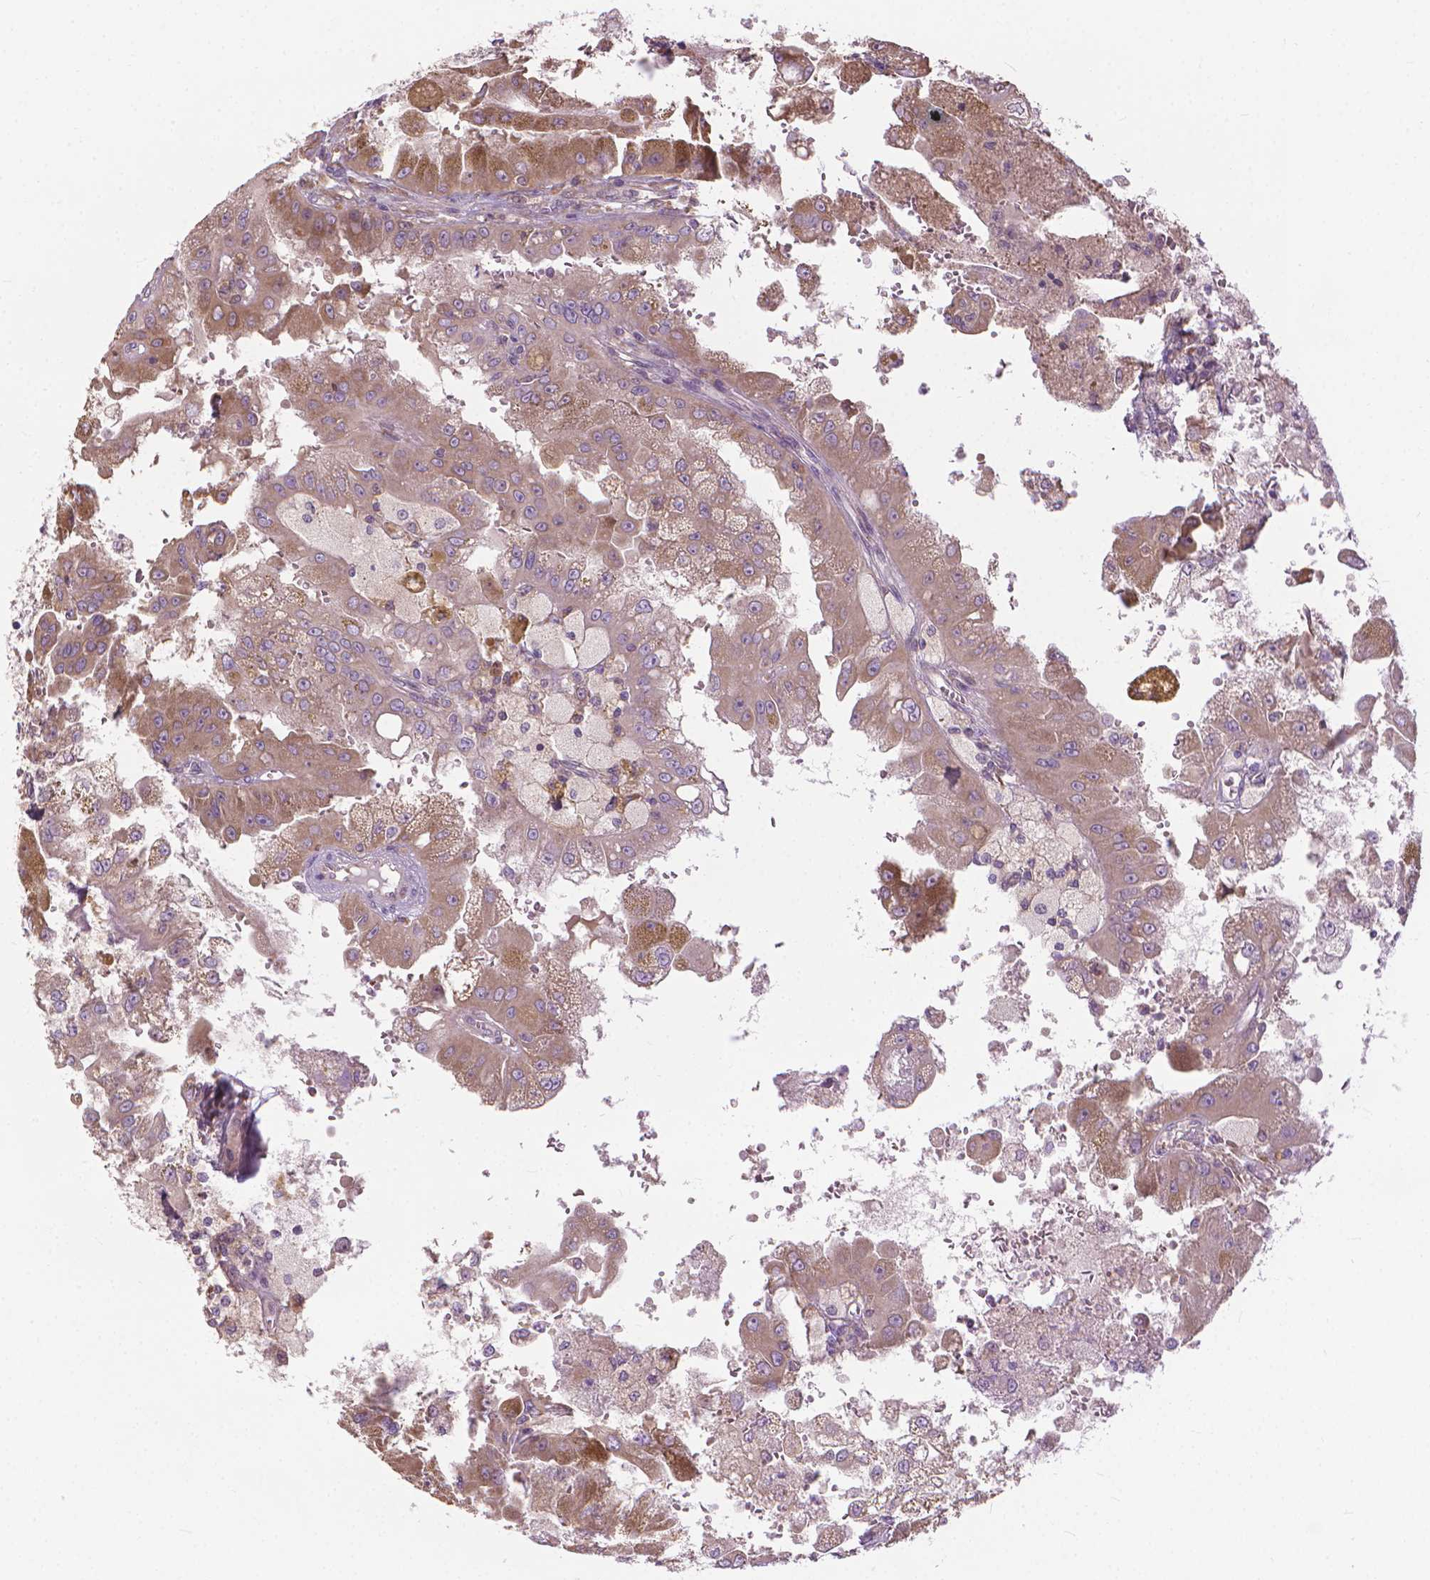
{"staining": {"intensity": "moderate", "quantity": "25%-75%", "location": "cytoplasmic/membranous"}, "tissue": "renal cancer", "cell_type": "Tumor cells", "image_type": "cancer", "snomed": [{"axis": "morphology", "description": "Adenocarcinoma, NOS"}, {"axis": "topography", "description": "Kidney"}], "caption": "Renal adenocarcinoma was stained to show a protein in brown. There is medium levels of moderate cytoplasmic/membranous positivity in approximately 25%-75% of tumor cells. Nuclei are stained in blue.", "gene": "NUDT1", "patient": {"sex": "male", "age": 58}}